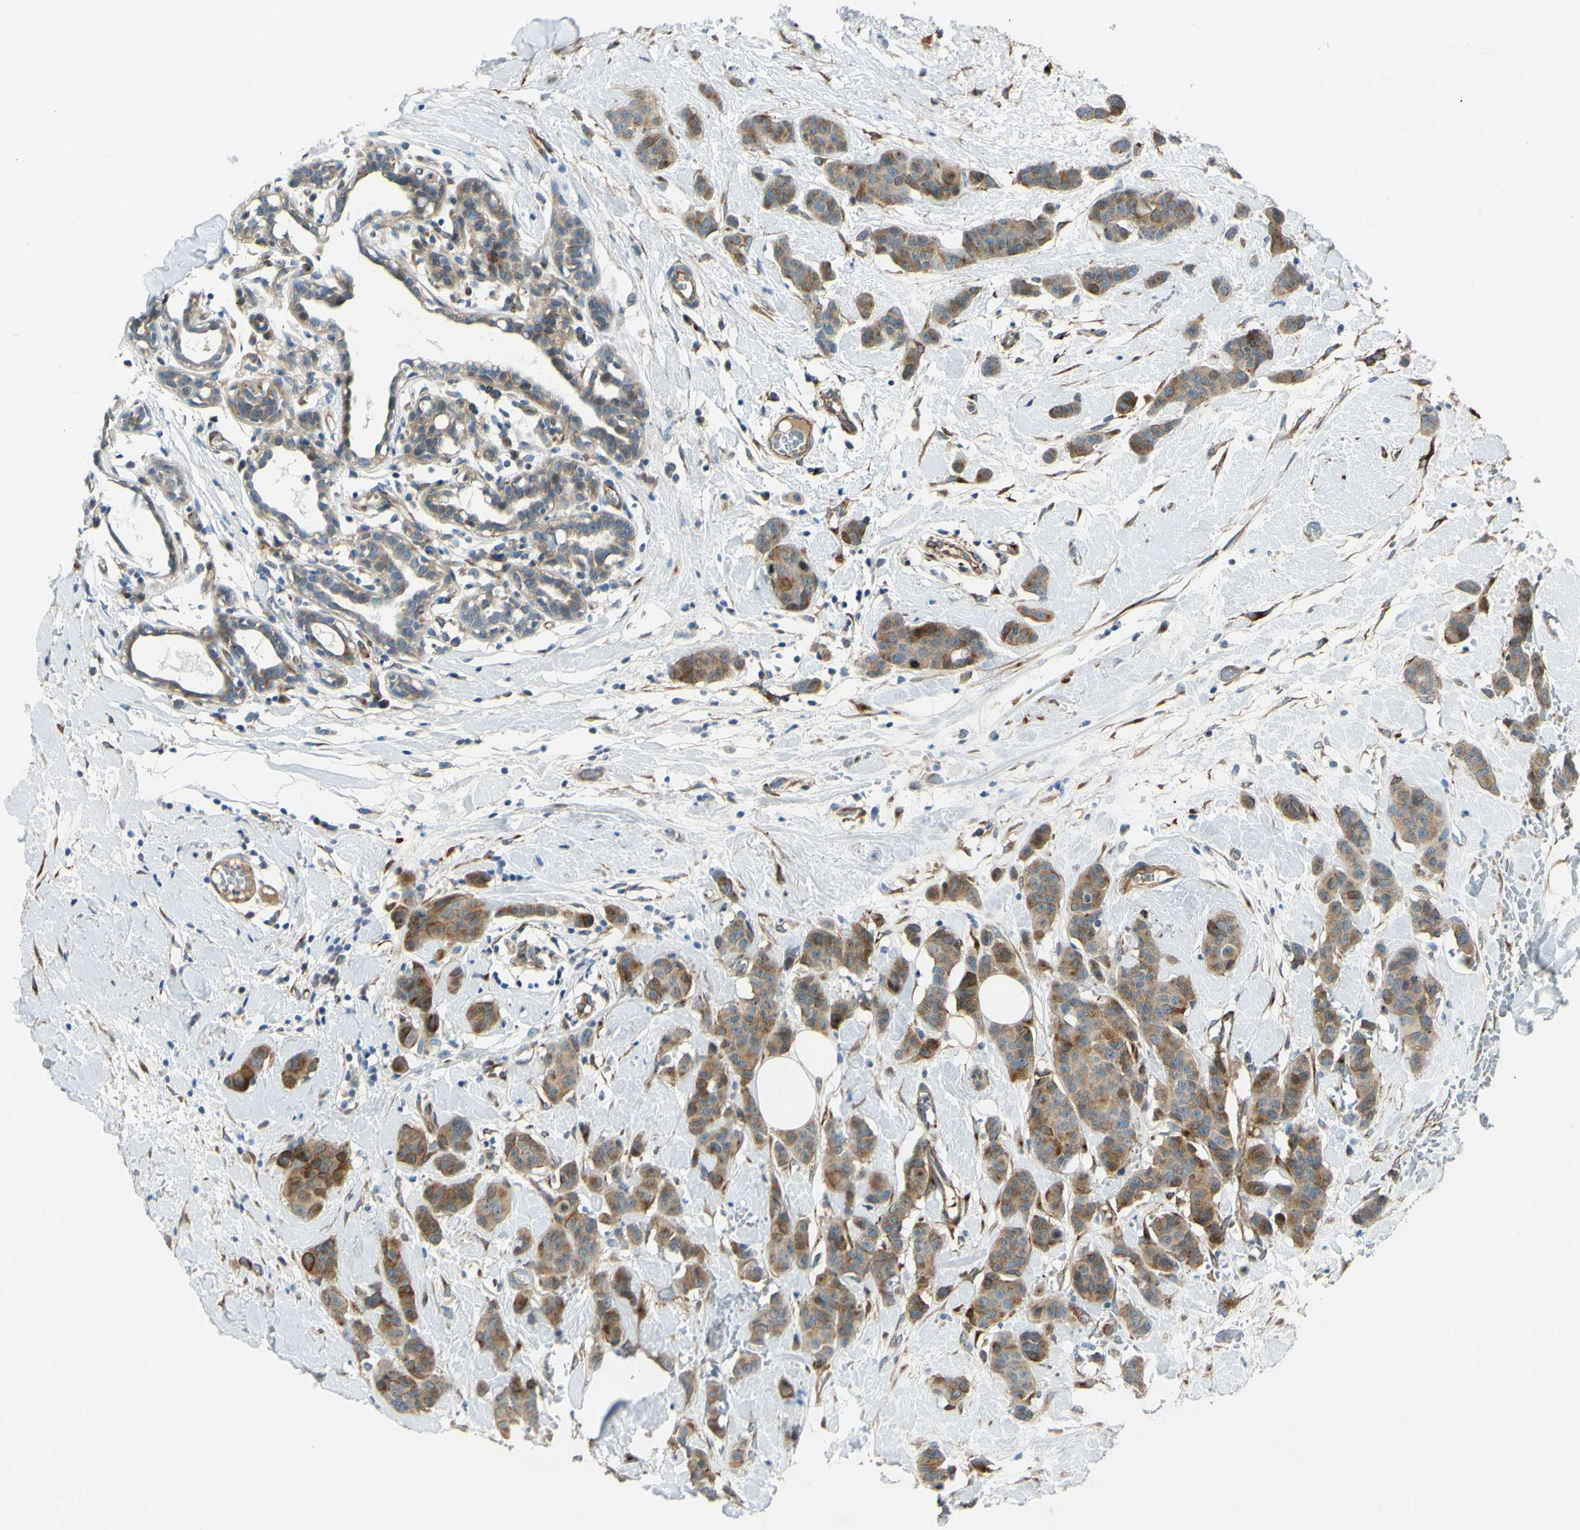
{"staining": {"intensity": "moderate", "quantity": ">75%", "location": "cytoplasmic/membranous"}, "tissue": "breast cancer", "cell_type": "Tumor cells", "image_type": "cancer", "snomed": [{"axis": "morphology", "description": "Normal tissue, NOS"}, {"axis": "morphology", "description": "Duct carcinoma"}, {"axis": "topography", "description": "Breast"}], "caption": "IHC photomicrograph of neoplastic tissue: human breast cancer stained using immunohistochemistry (IHC) exhibits medium levels of moderate protein expression localized specifically in the cytoplasmic/membranous of tumor cells, appearing as a cytoplasmic/membranous brown color.", "gene": "ARHGAP1", "patient": {"sex": "female", "age": 40}}